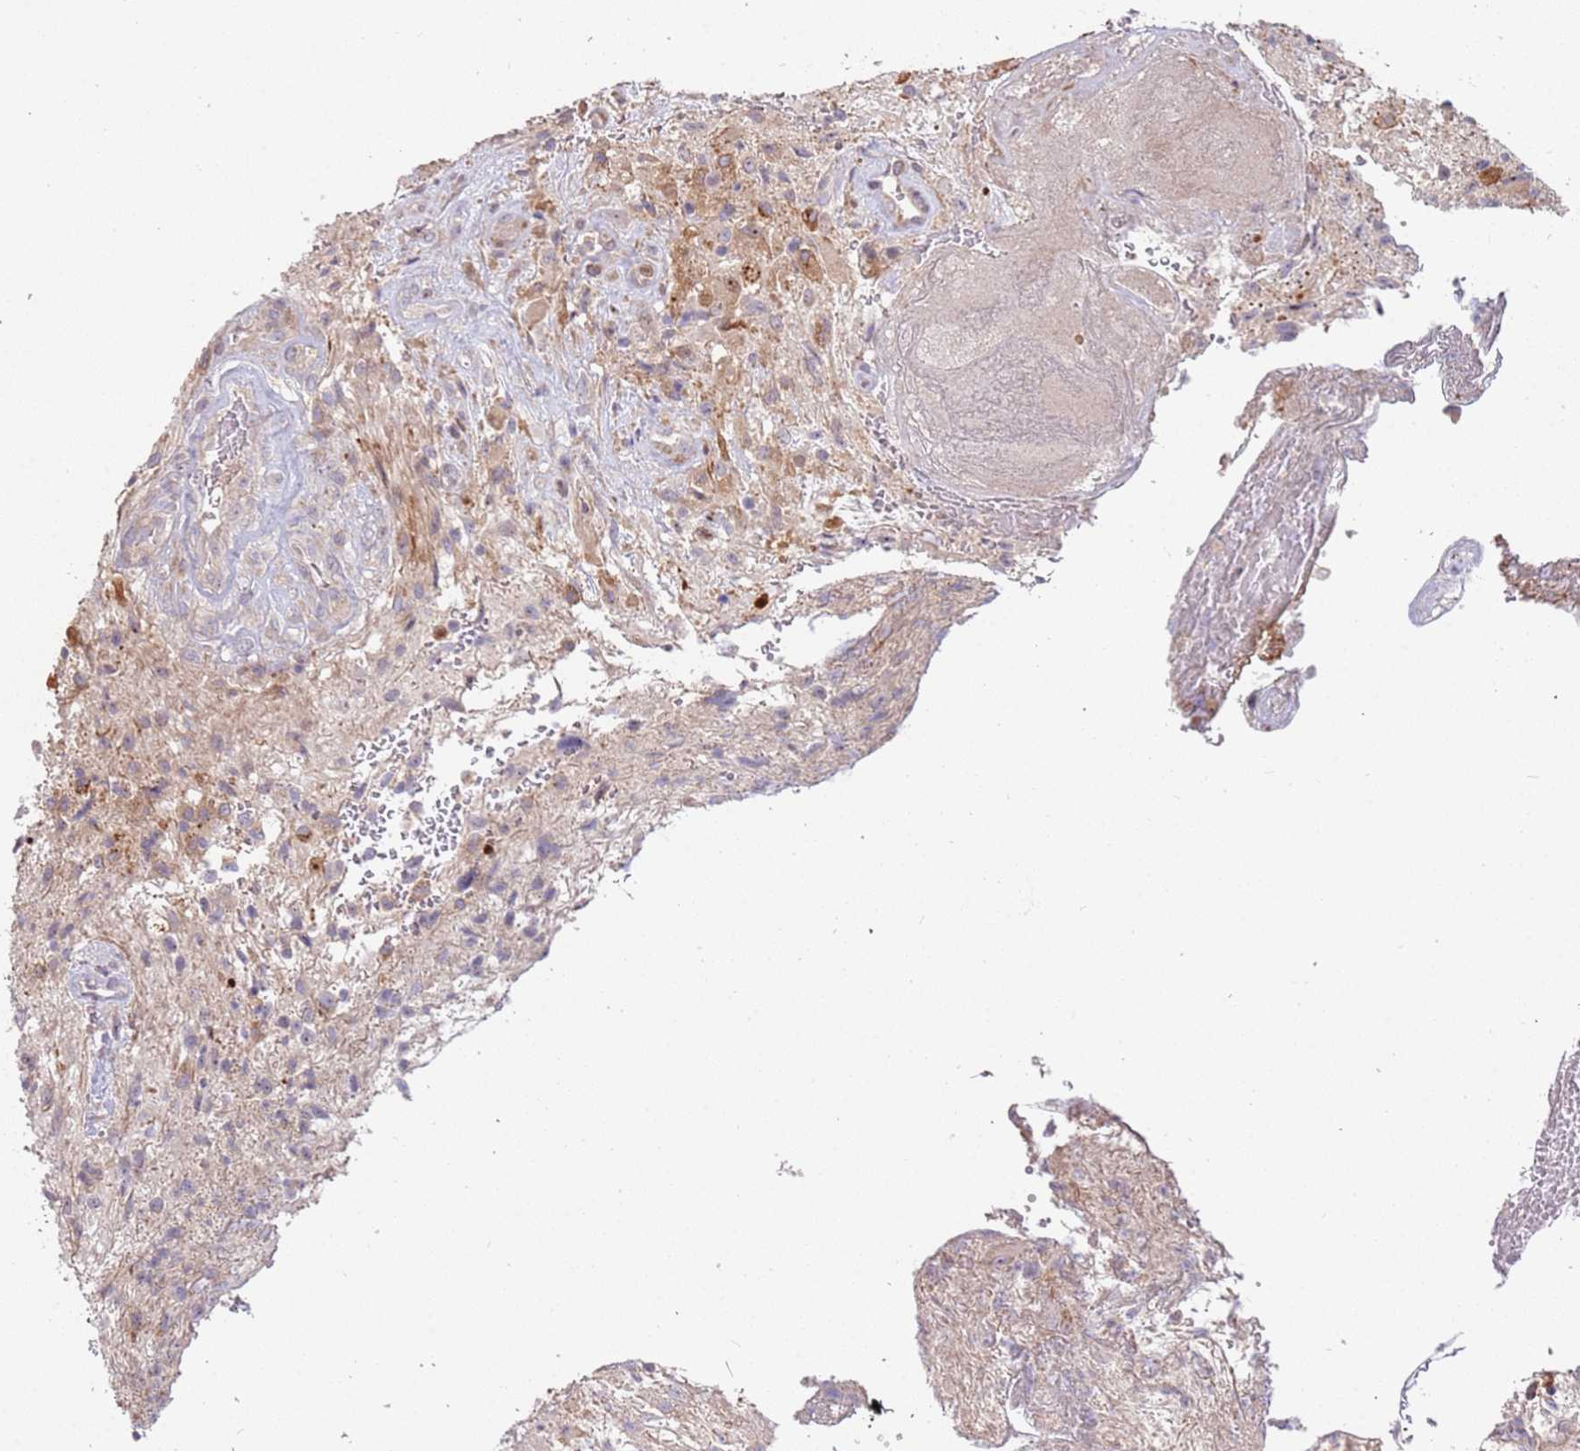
{"staining": {"intensity": "weak", "quantity": "<25%", "location": "cytoplasmic/membranous"}, "tissue": "glioma", "cell_type": "Tumor cells", "image_type": "cancer", "snomed": [{"axis": "morphology", "description": "Glioma, malignant, High grade"}, {"axis": "topography", "description": "Brain"}], "caption": "DAB (3,3'-diaminobenzidine) immunohistochemical staining of human glioma shows no significant positivity in tumor cells.", "gene": "TRAPPC6B", "patient": {"sex": "male", "age": 56}}